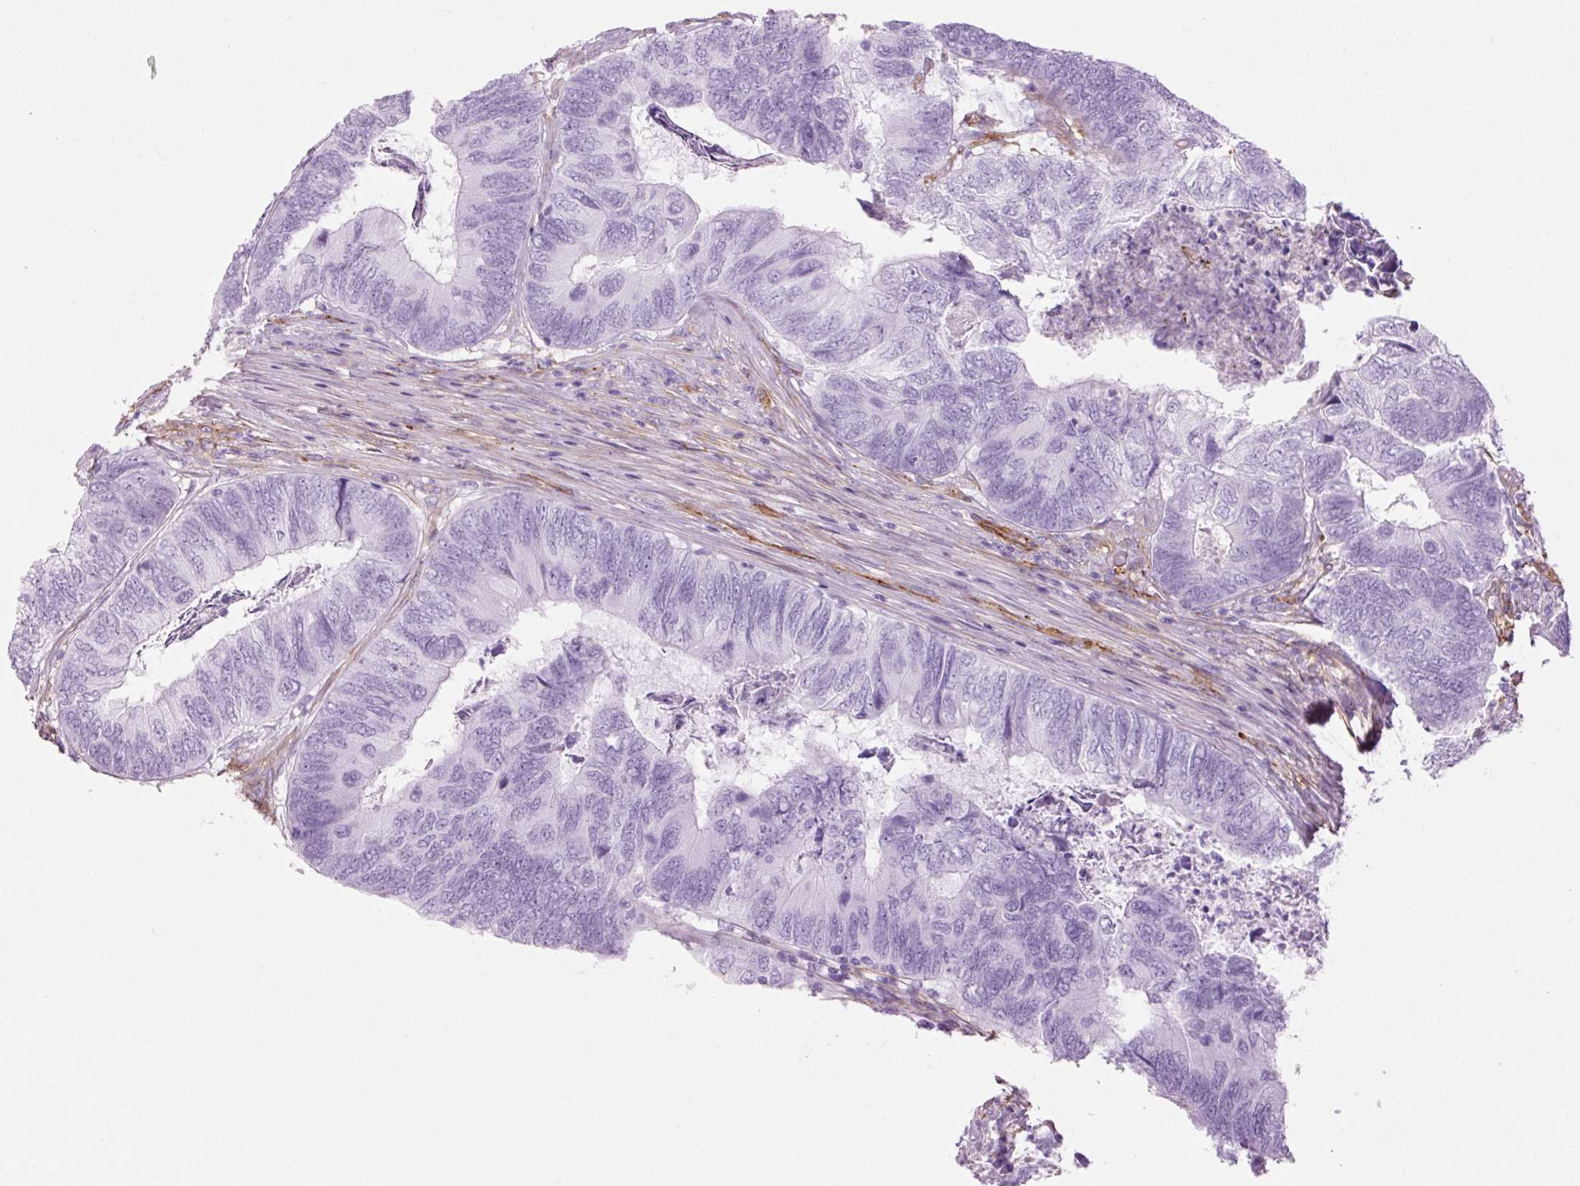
{"staining": {"intensity": "negative", "quantity": "none", "location": "none"}, "tissue": "colorectal cancer", "cell_type": "Tumor cells", "image_type": "cancer", "snomed": [{"axis": "morphology", "description": "Adenocarcinoma, NOS"}, {"axis": "topography", "description": "Colon"}], "caption": "Photomicrograph shows no protein expression in tumor cells of adenocarcinoma (colorectal) tissue.", "gene": "CAV1", "patient": {"sex": "female", "age": 67}}